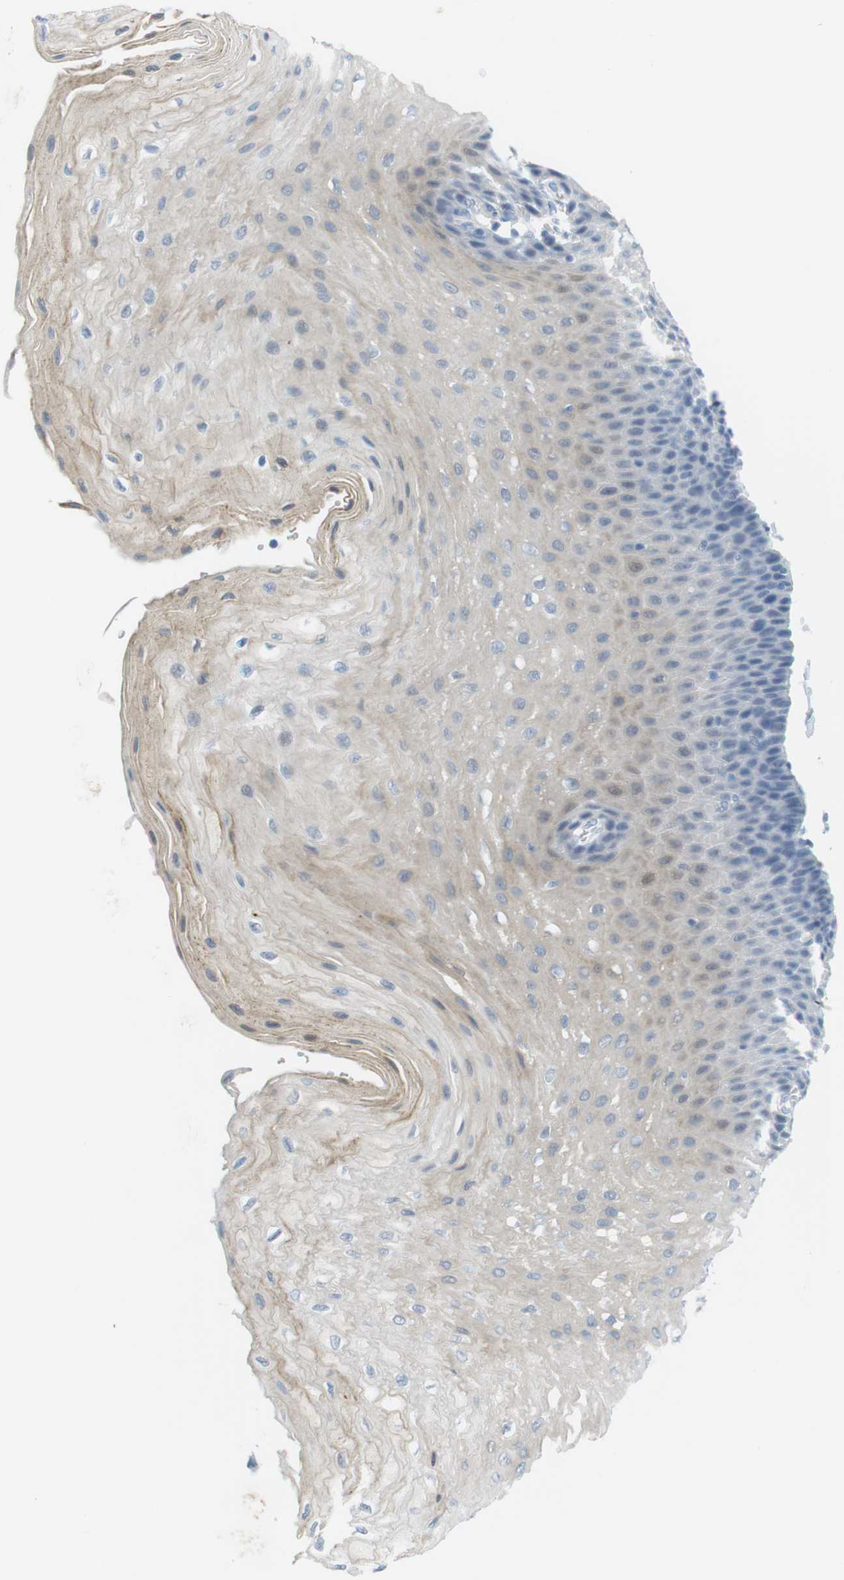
{"staining": {"intensity": "weak", "quantity": "<25%", "location": "cytoplasmic/membranous"}, "tissue": "esophagus", "cell_type": "Squamous epithelial cells", "image_type": "normal", "snomed": [{"axis": "morphology", "description": "Normal tissue, NOS"}, {"axis": "topography", "description": "Esophagus"}], "caption": "High power microscopy image of an IHC histopathology image of unremarkable esophagus, revealing no significant positivity in squamous epithelial cells.", "gene": "YIPF1", "patient": {"sex": "female", "age": 72}}